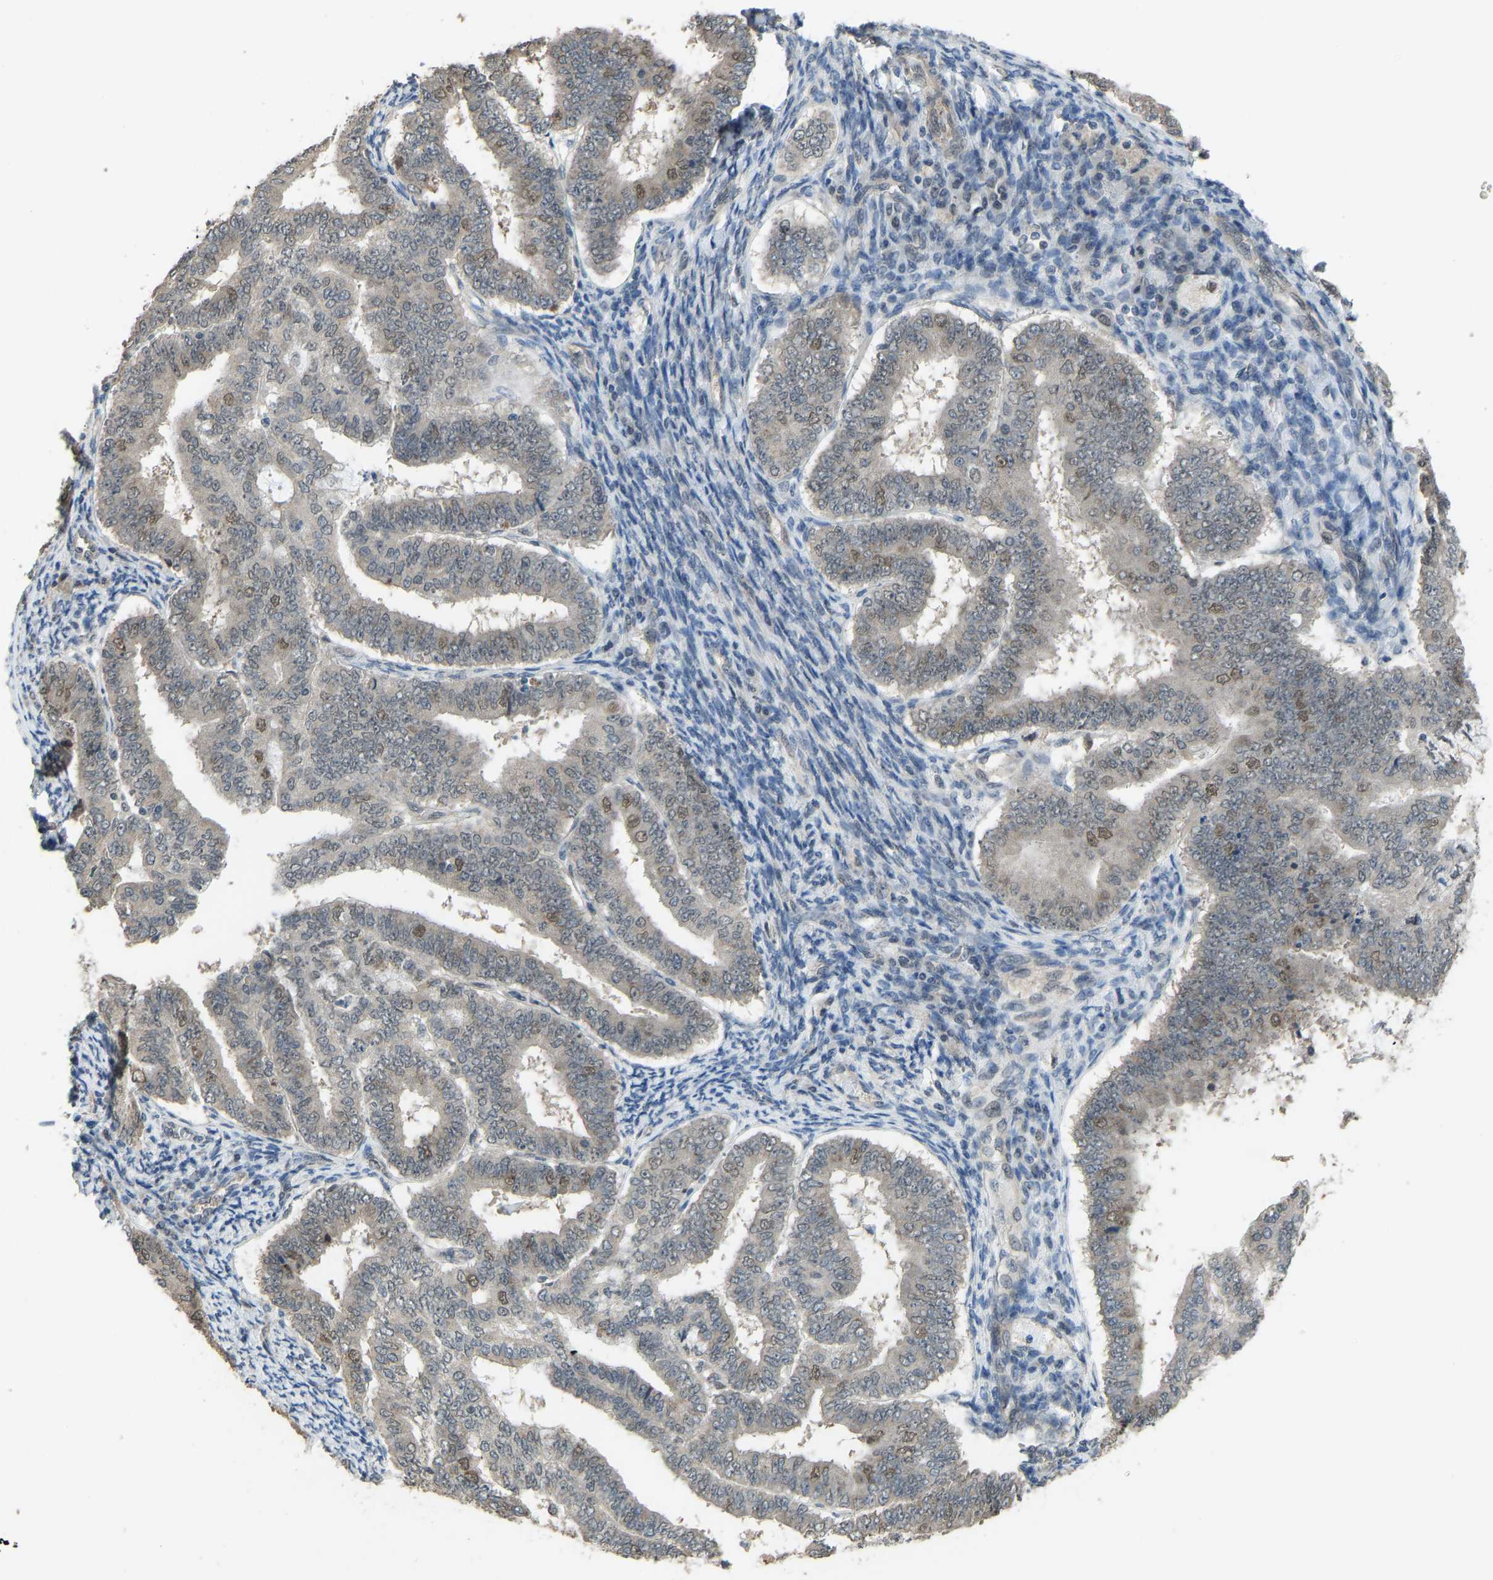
{"staining": {"intensity": "weak", "quantity": "<25%", "location": "nuclear"}, "tissue": "endometrial cancer", "cell_type": "Tumor cells", "image_type": "cancer", "snomed": [{"axis": "morphology", "description": "Adenocarcinoma, NOS"}, {"axis": "topography", "description": "Endometrium"}], "caption": "Immunohistochemistry of human endometrial adenocarcinoma reveals no positivity in tumor cells.", "gene": "KPNA6", "patient": {"sex": "female", "age": 63}}